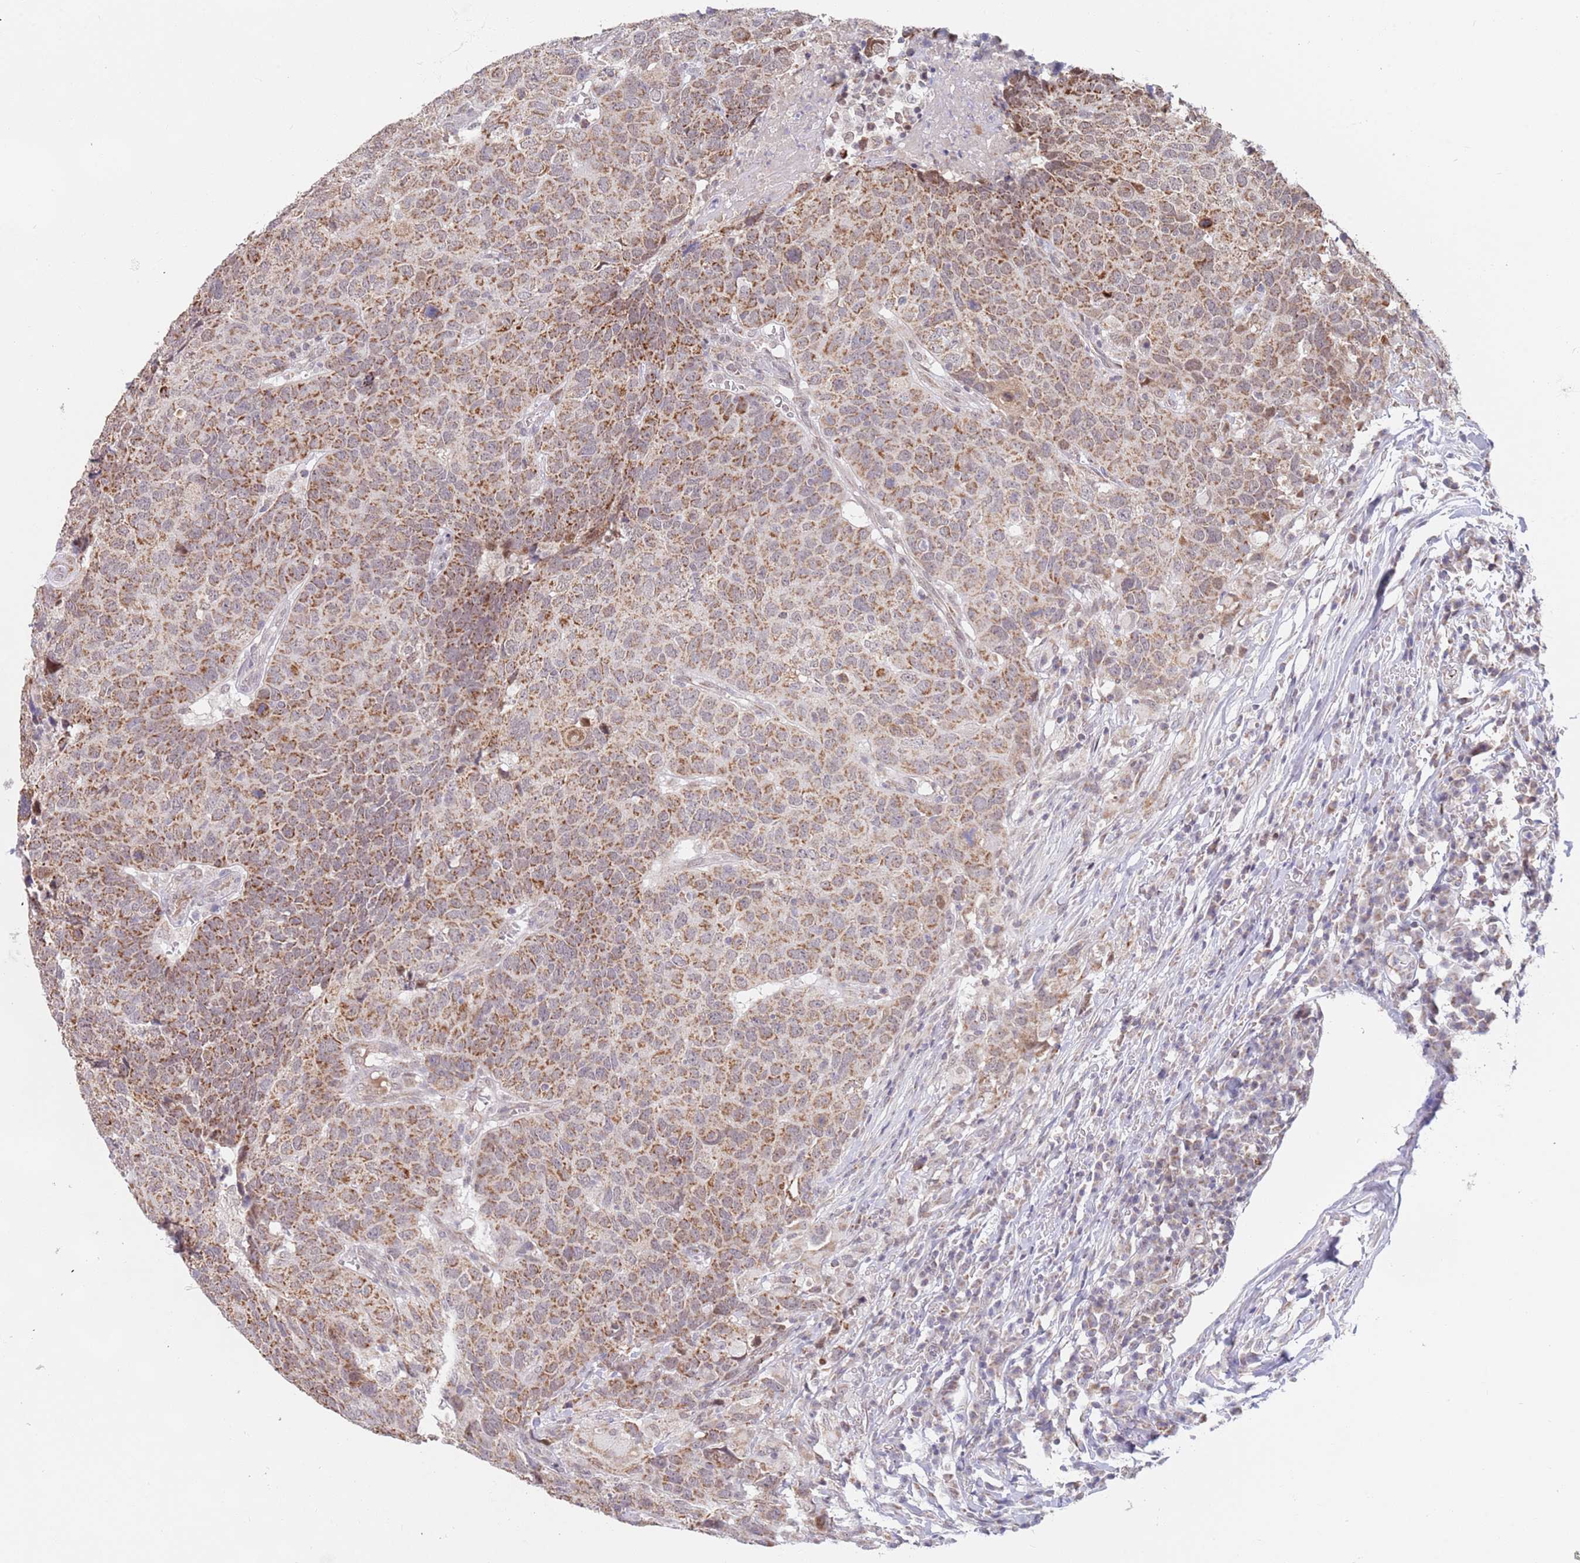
{"staining": {"intensity": "moderate", "quantity": ">75%", "location": "cytoplasmic/membranous"}, "tissue": "head and neck cancer", "cell_type": "Tumor cells", "image_type": "cancer", "snomed": [{"axis": "morphology", "description": "Normal tissue, NOS"}, {"axis": "morphology", "description": "Squamous cell carcinoma, NOS"}, {"axis": "topography", "description": "Skeletal muscle"}, {"axis": "topography", "description": "Vascular tissue"}, {"axis": "topography", "description": "Peripheral nerve tissue"}, {"axis": "topography", "description": "Head-Neck"}], "caption": "Brown immunohistochemical staining in head and neck cancer demonstrates moderate cytoplasmic/membranous staining in about >75% of tumor cells.", "gene": "TIMM13", "patient": {"sex": "male", "age": 66}}